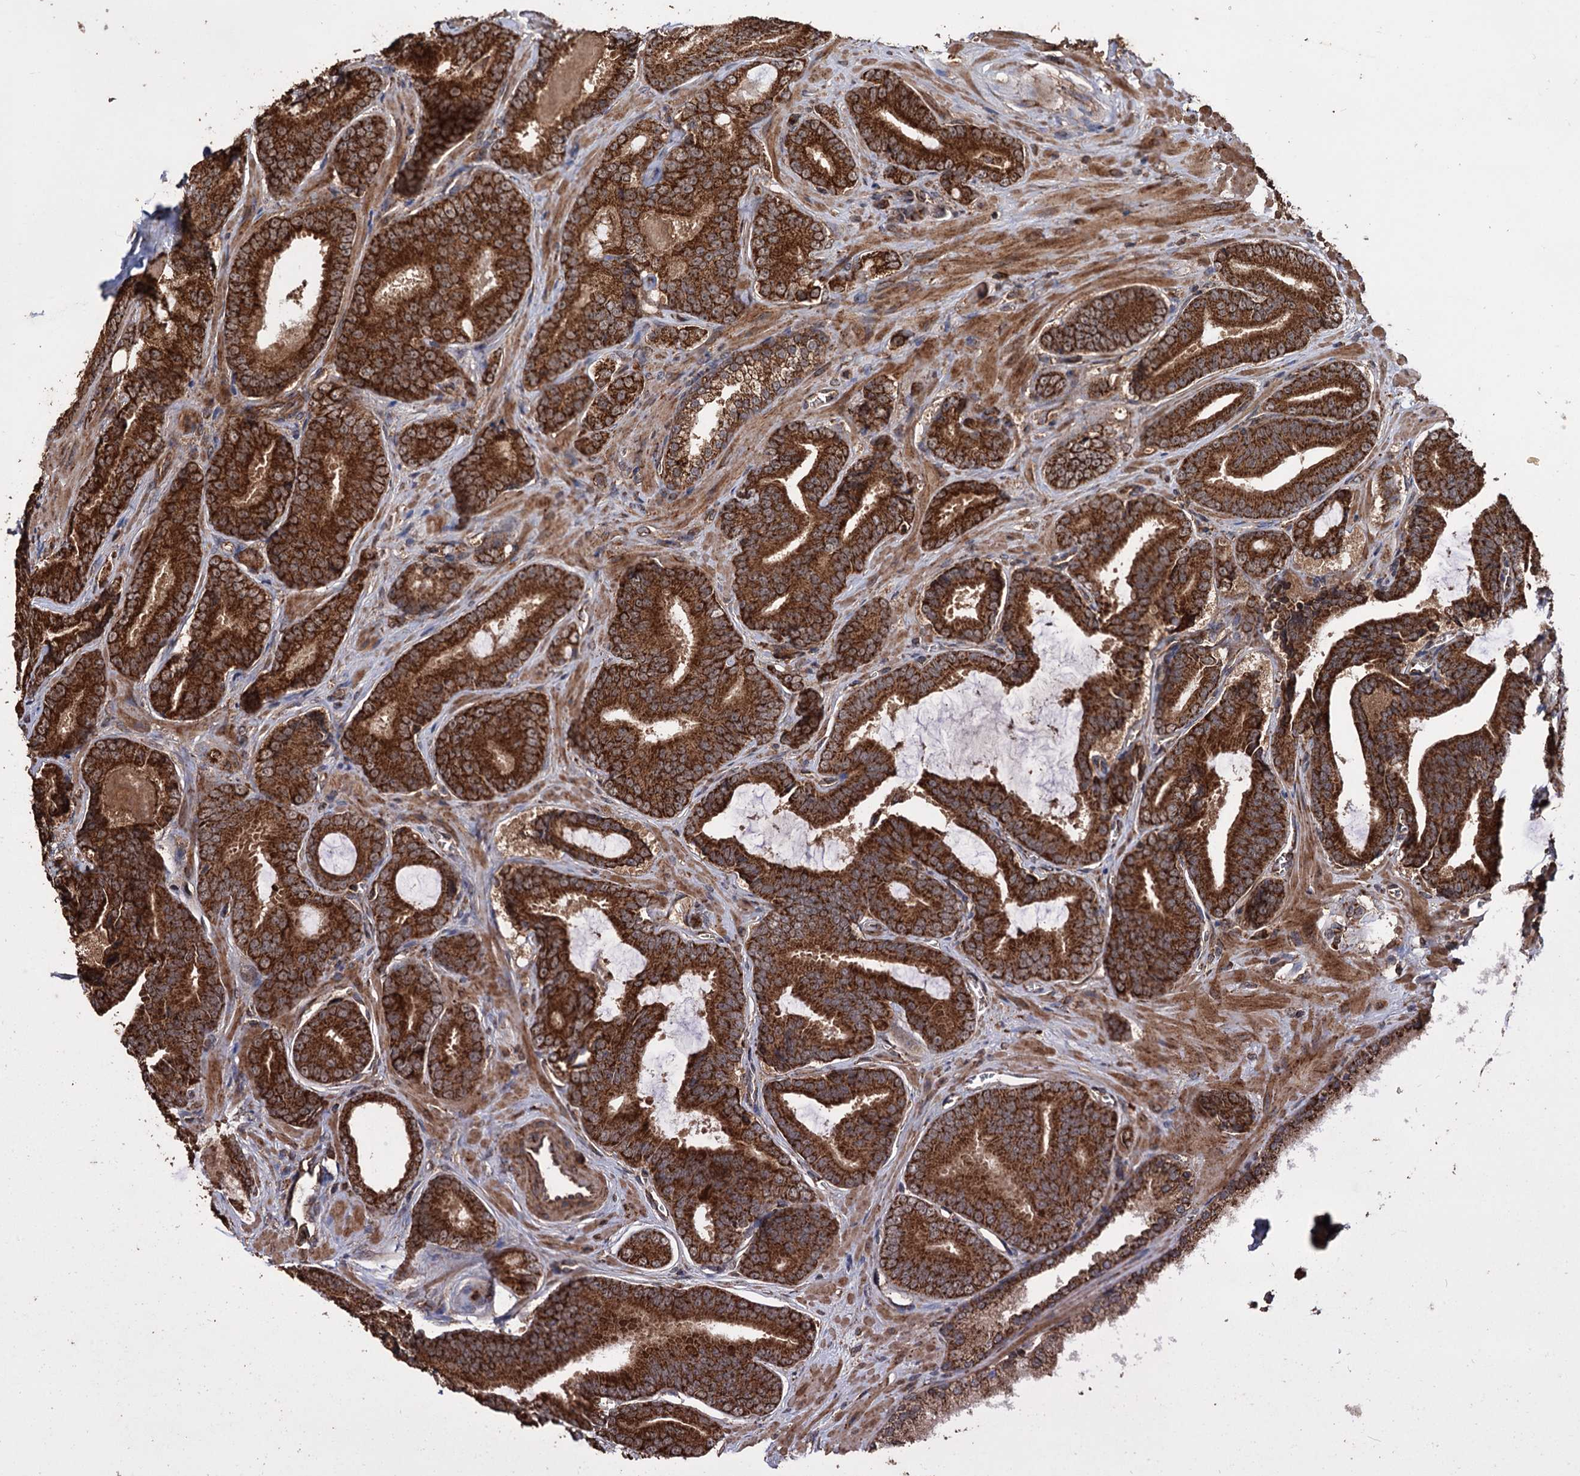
{"staining": {"intensity": "strong", "quantity": ">75%", "location": "cytoplasmic/membranous"}, "tissue": "prostate cancer", "cell_type": "Tumor cells", "image_type": "cancer", "snomed": [{"axis": "morphology", "description": "Adenocarcinoma, High grade"}, {"axis": "topography", "description": "Prostate"}], "caption": "This image demonstrates immunohistochemistry staining of high-grade adenocarcinoma (prostate), with high strong cytoplasmic/membranous staining in approximately >75% of tumor cells.", "gene": "IPO4", "patient": {"sex": "male", "age": 66}}